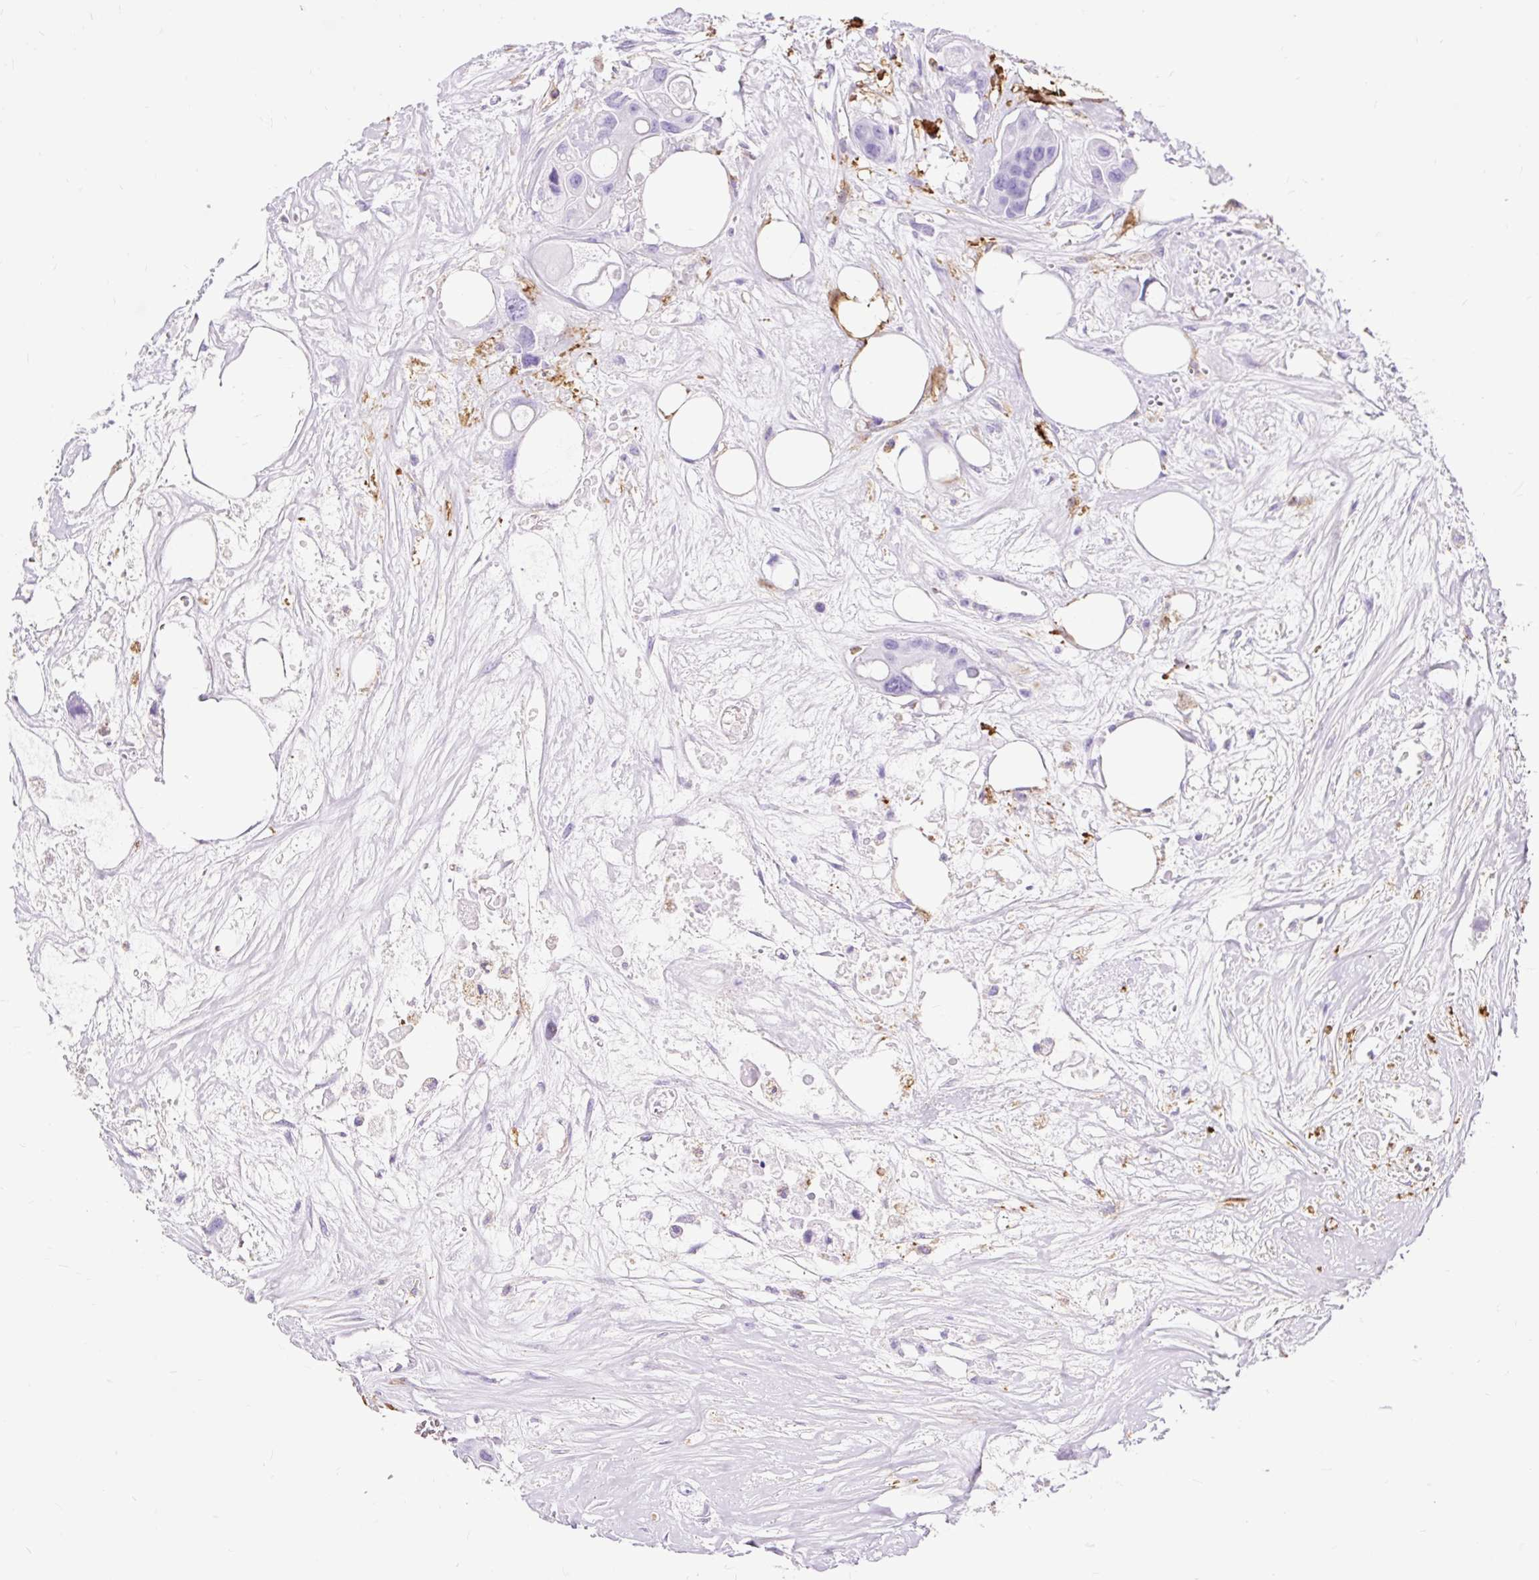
{"staining": {"intensity": "negative", "quantity": "none", "location": "none"}, "tissue": "colorectal cancer", "cell_type": "Tumor cells", "image_type": "cancer", "snomed": [{"axis": "morphology", "description": "Adenocarcinoma, NOS"}, {"axis": "topography", "description": "Colon"}], "caption": "Tumor cells are negative for brown protein staining in colorectal cancer (adenocarcinoma).", "gene": "HLA-DRA", "patient": {"sex": "male", "age": 77}}